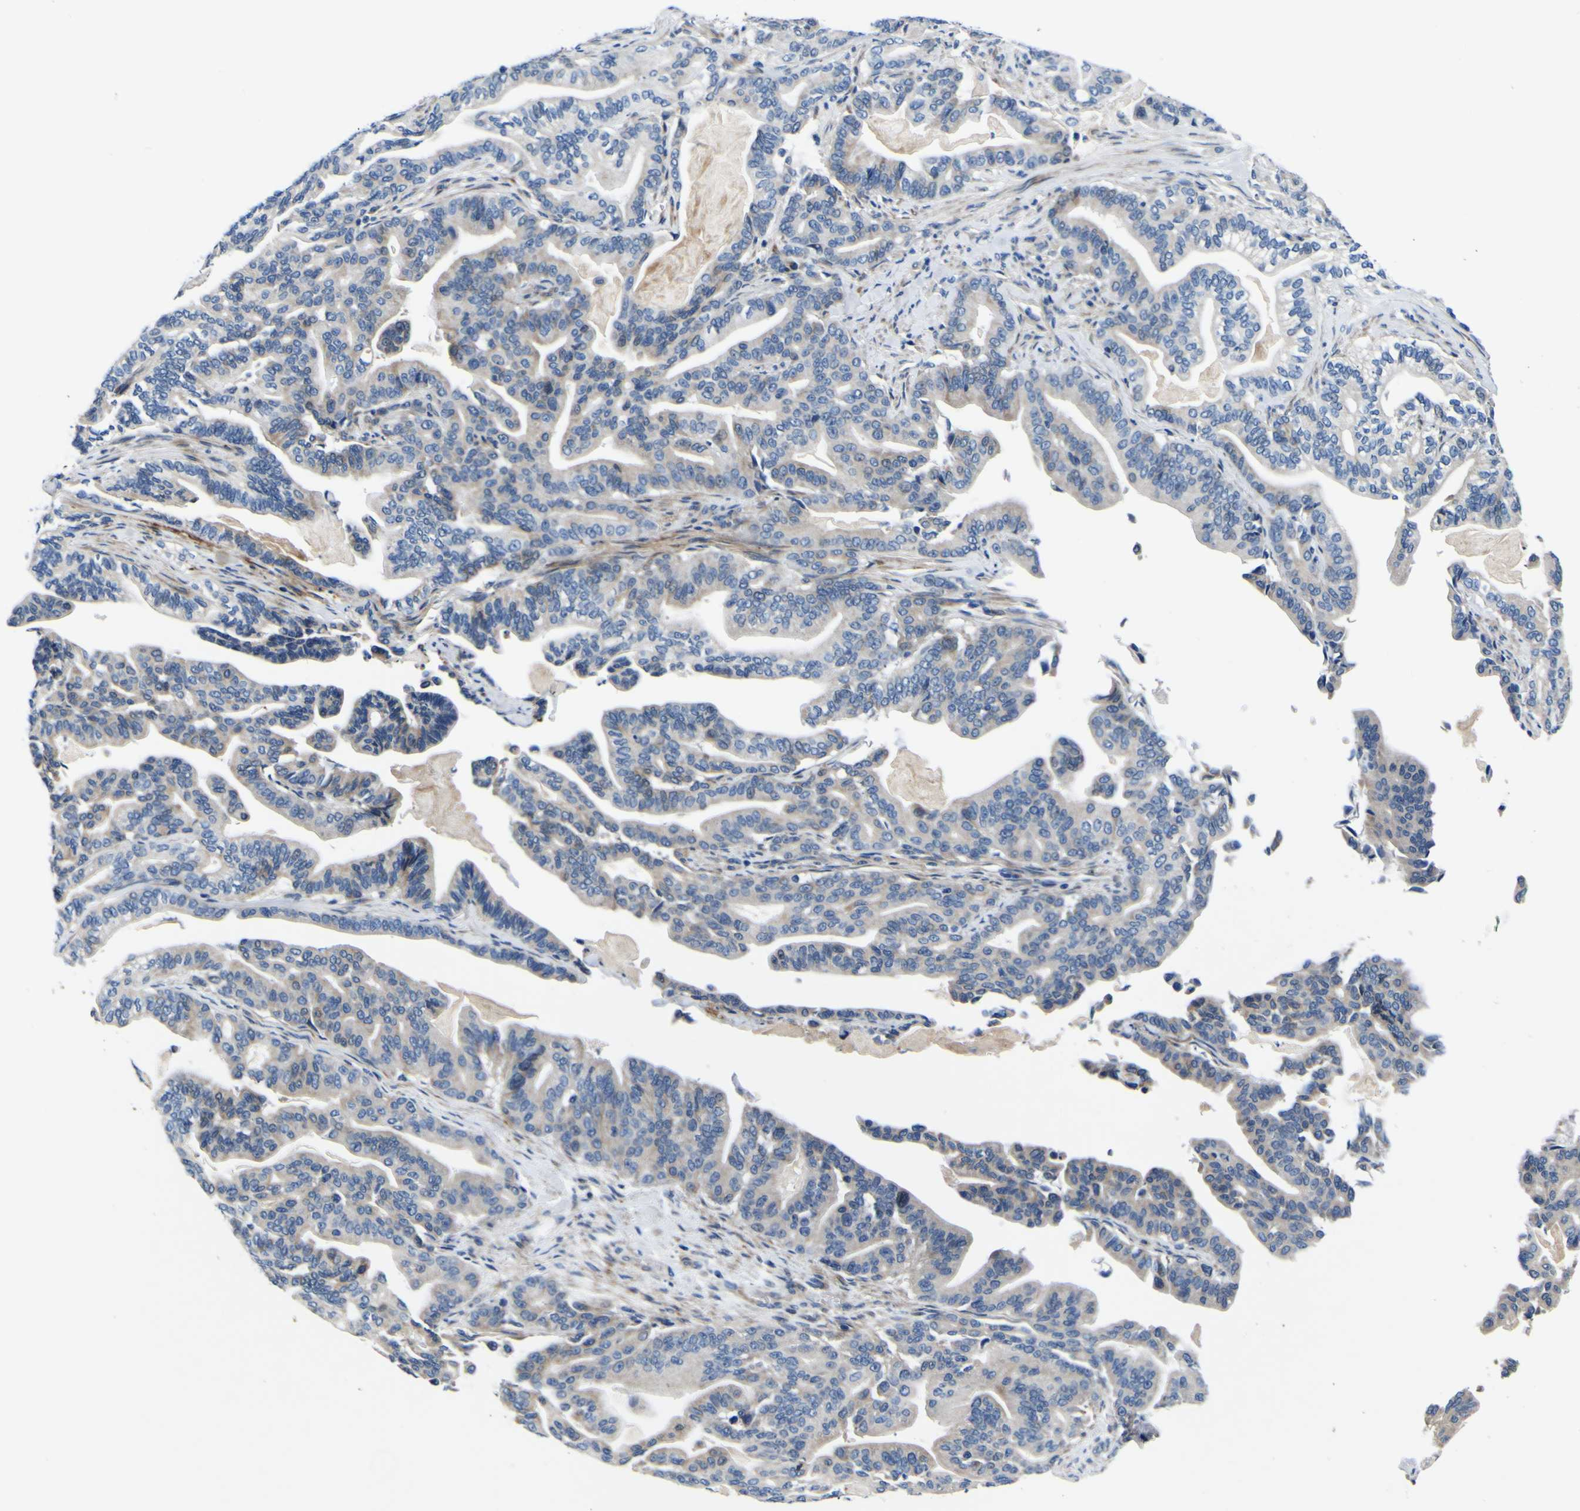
{"staining": {"intensity": "weak", "quantity": ">75%", "location": "cytoplasmic/membranous"}, "tissue": "pancreatic cancer", "cell_type": "Tumor cells", "image_type": "cancer", "snomed": [{"axis": "morphology", "description": "Adenocarcinoma, NOS"}, {"axis": "topography", "description": "Pancreas"}], "caption": "Immunohistochemistry histopathology image of adenocarcinoma (pancreatic) stained for a protein (brown), which demonstrates low levels of weak cytoplasmic/membranous staining in approximately >75% of tumor cells.", "gene": "AGAP3", "patient": {"sex": "male", "age": 63}}